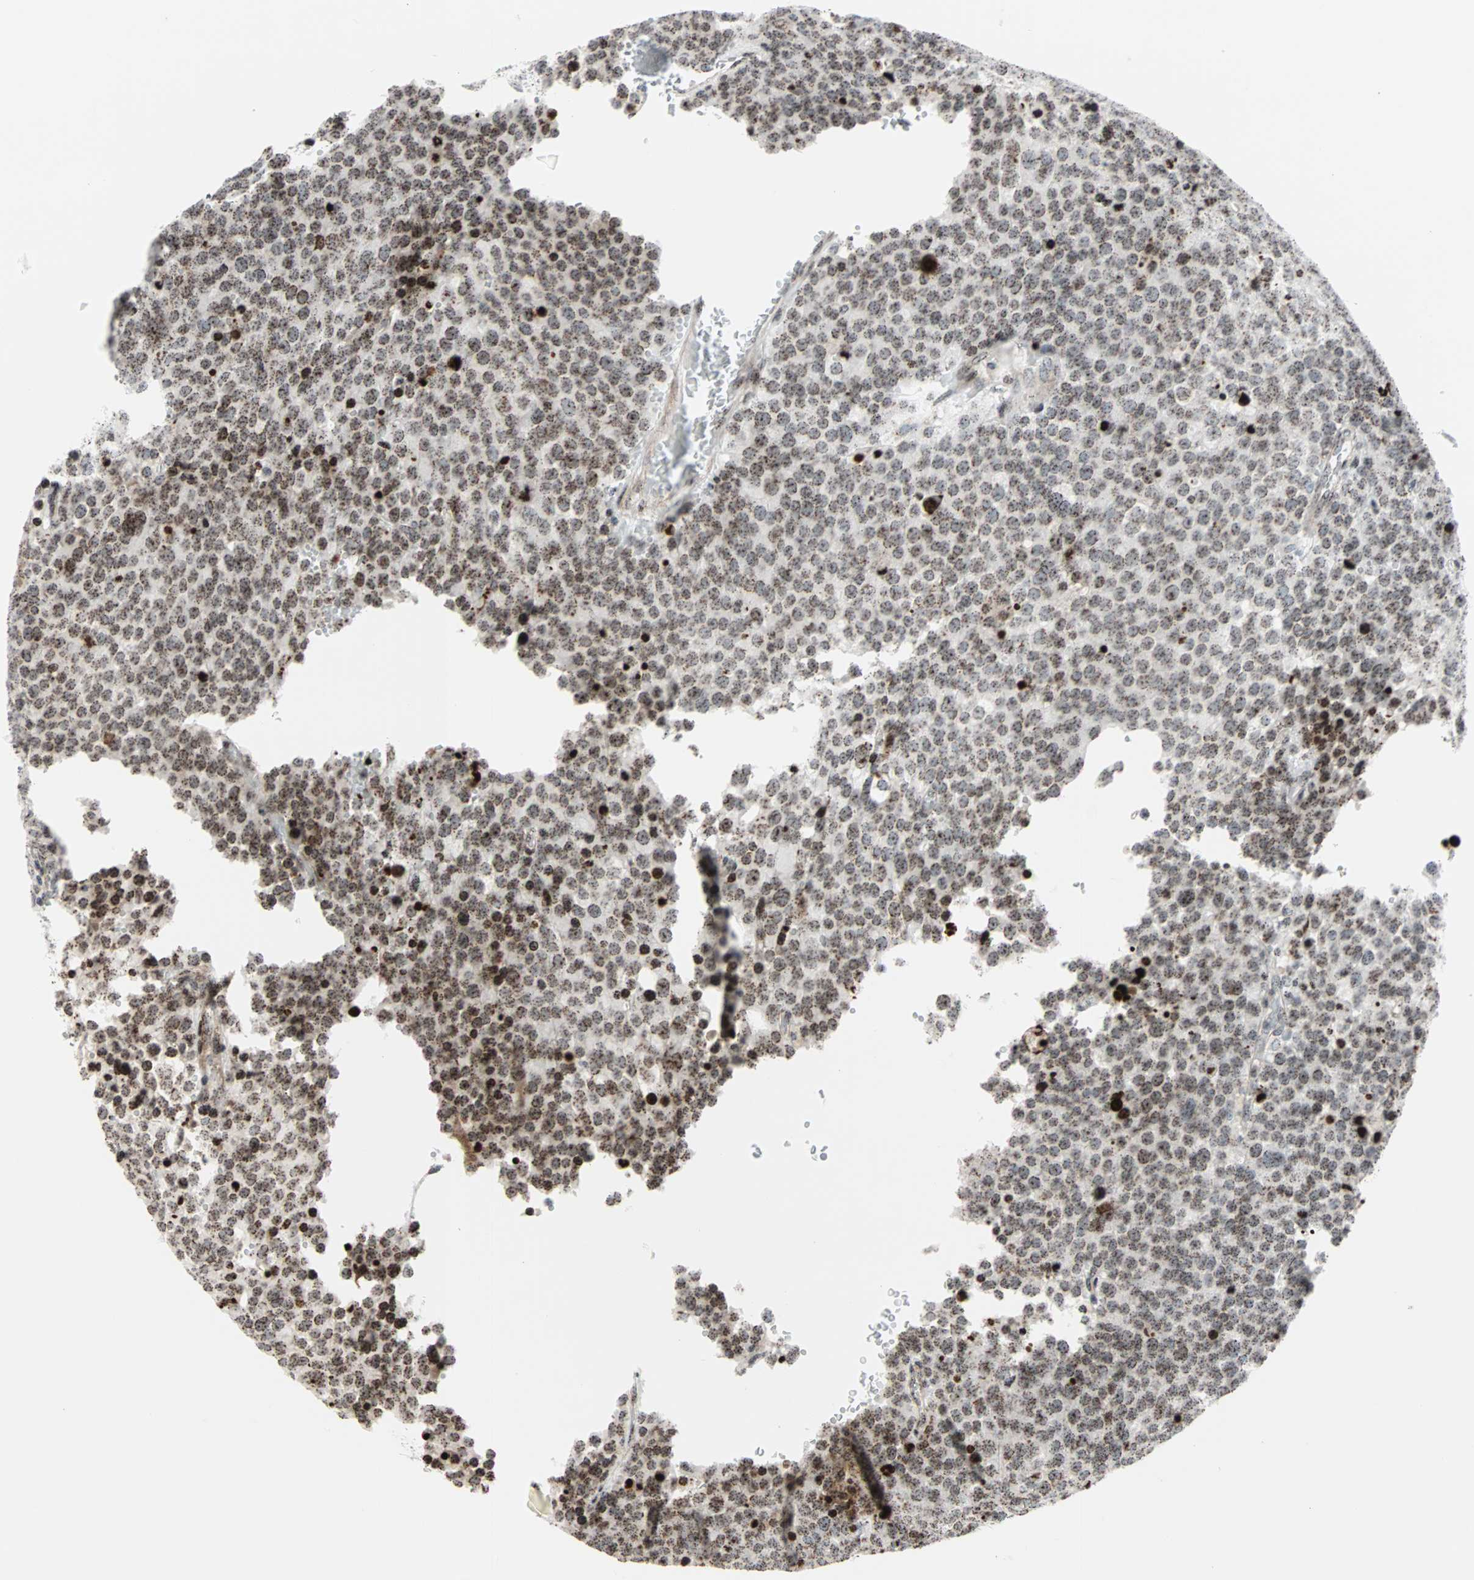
{"staining": {"intensity": "moderate", "quantity": ">75%", "location": "nuclear"}, "tissue": "testis cancer", "cell_type": "Tumor cells", "image_type": "cancer", "snomed": [{"axis": "morphology", "description": "Seminoma, NOS"}, {"axis": "topography", "description": "Testis"}], "caption": "Immunohistochemical staining of testis cancer (seminoma) shows medium levels of moderate nuclear positivity in about >75% of tumor cells.", "gene": "CENPA", "patient": {"sex": "male", "age": 71}}